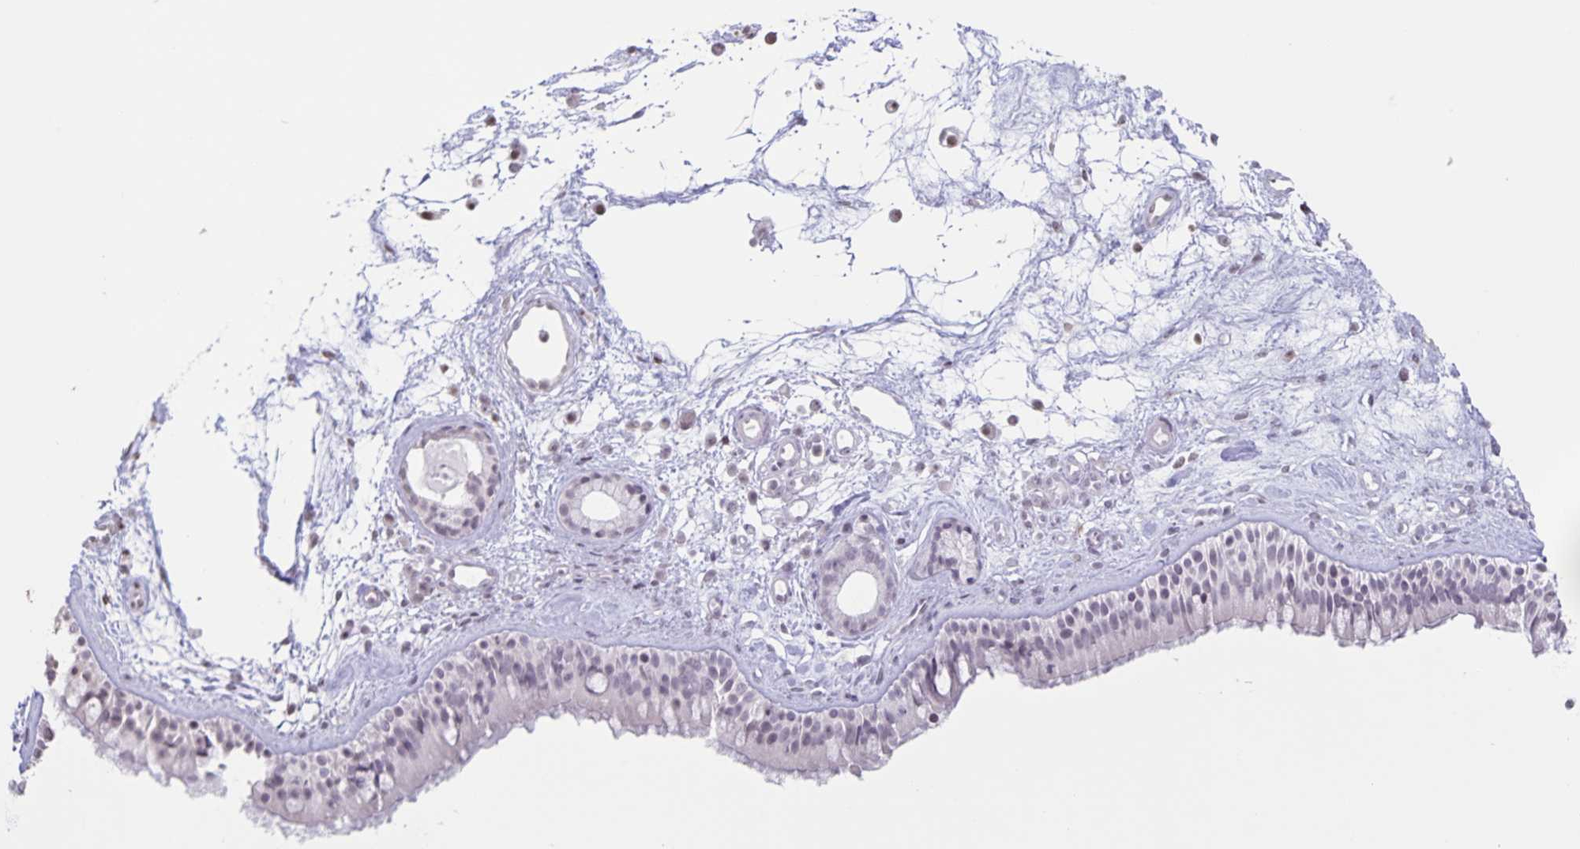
{"staining": {"intensity": "weak", "quantity": "<25%", "location": "nuclear"}, "tissue": "nasopharynx", "cell_type": "Respiratory epithelial cells", "image_type": "normal", "snomed": [{"axis": "morphology", "description": "Normal tissue, NOS"}, {"axis": "topography", "description": "Nasopharynx"}], "caption": "DAB immunohistochemical staining of normal nasopharynx demonstrates no significant expression in respiratory epithelial cells.", "gene": "AQP4", "patient": {"sex": "female", "age": 70}}